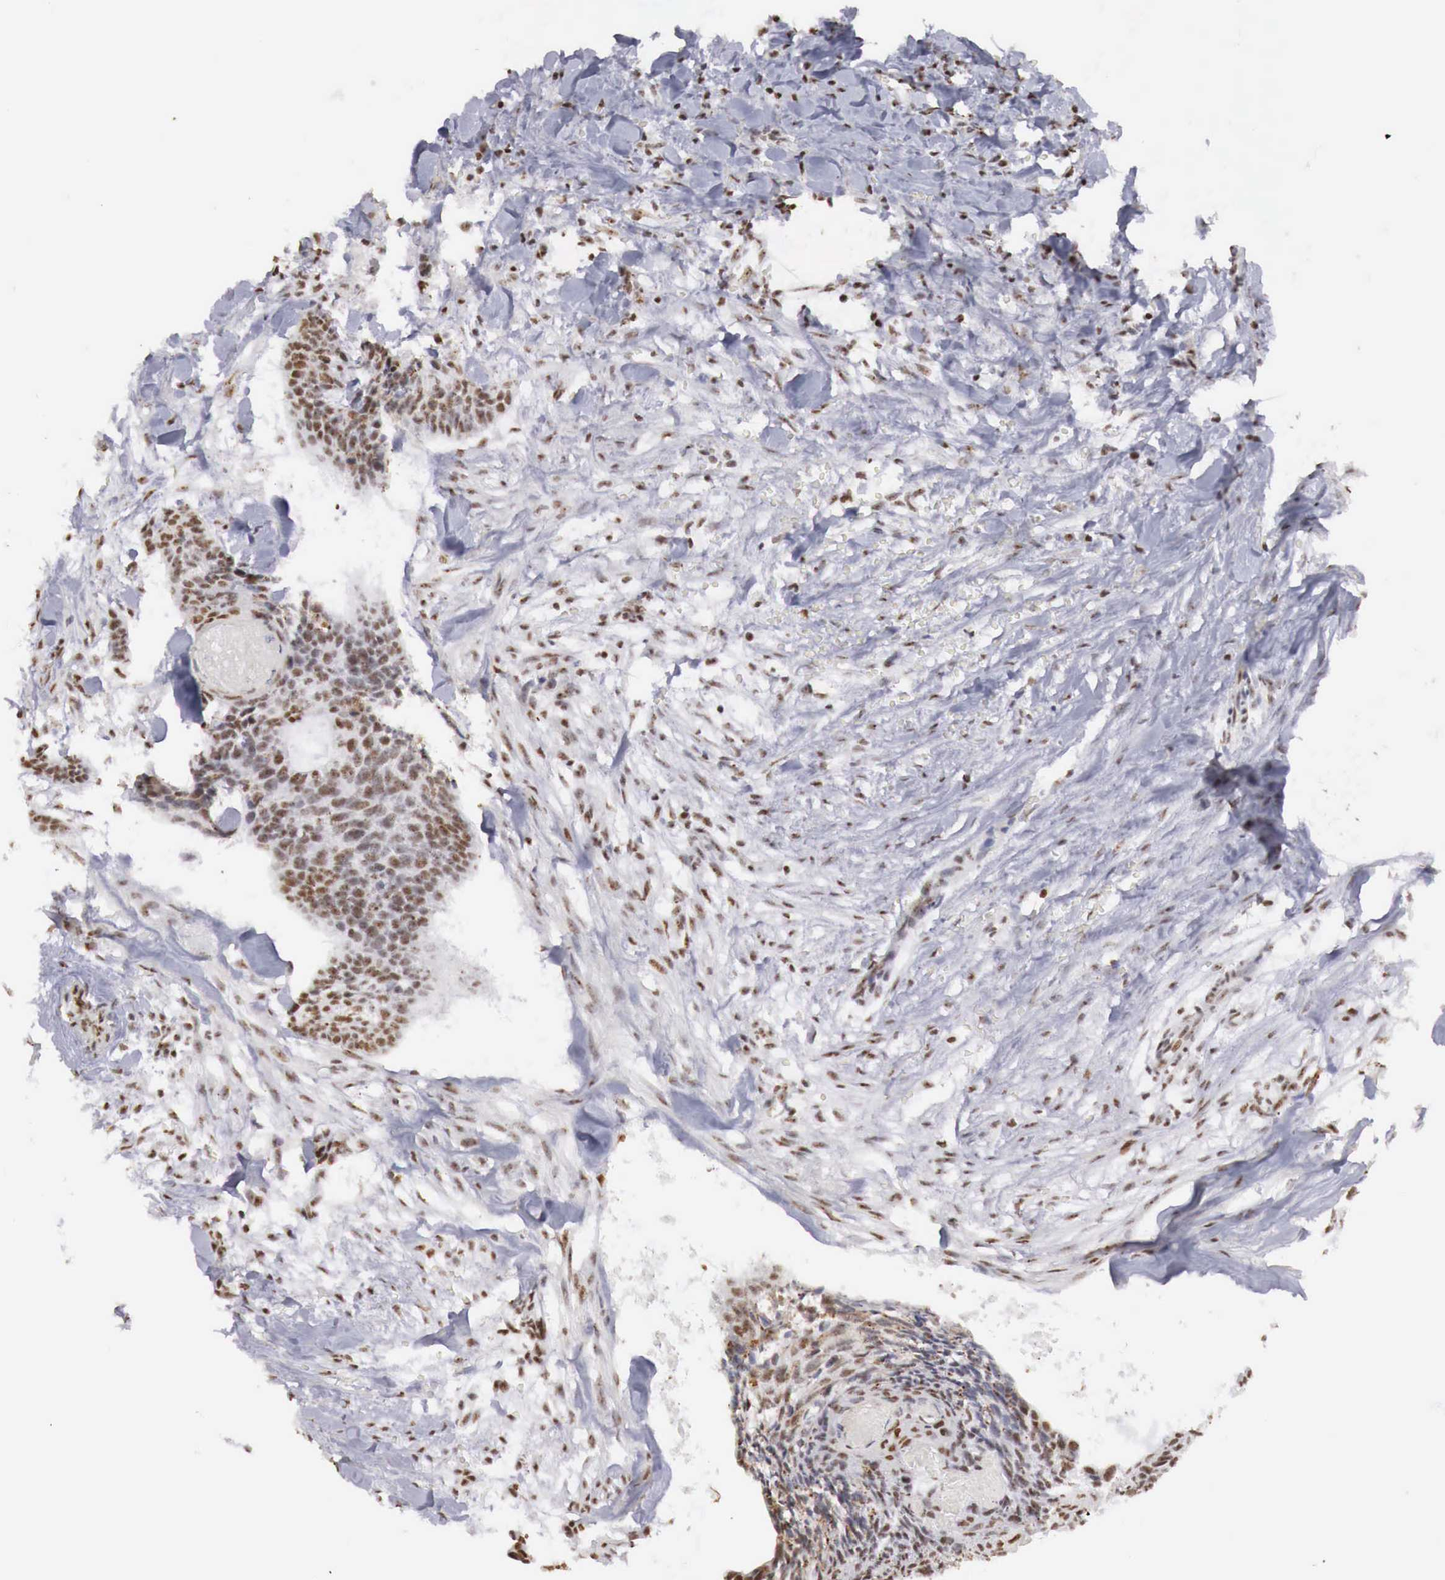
{"staining": {"intensity": "moderate", "quantity": ">75%", "location": "nuclear"}, "tissue": "head and neck cancer", "cell_type": "Tumor cells", "image_type": "cancer", "snomed": [{"axis": "morphology", "description": "Squamous cell carcinoma, NOS"}, {"axis": "topography", "description": "Salivary gland"}, {"axis": "topography", "description": "Head-Neck"}], "caption": "Head and neck cancer stained with immunohistochemistry (IHC) displays moderate nuclear expression in about >75% of tumor cells. Nuclei are stained in blue.", "gene": "DKC1", "patient": {"sex": "male", "age": 70}}